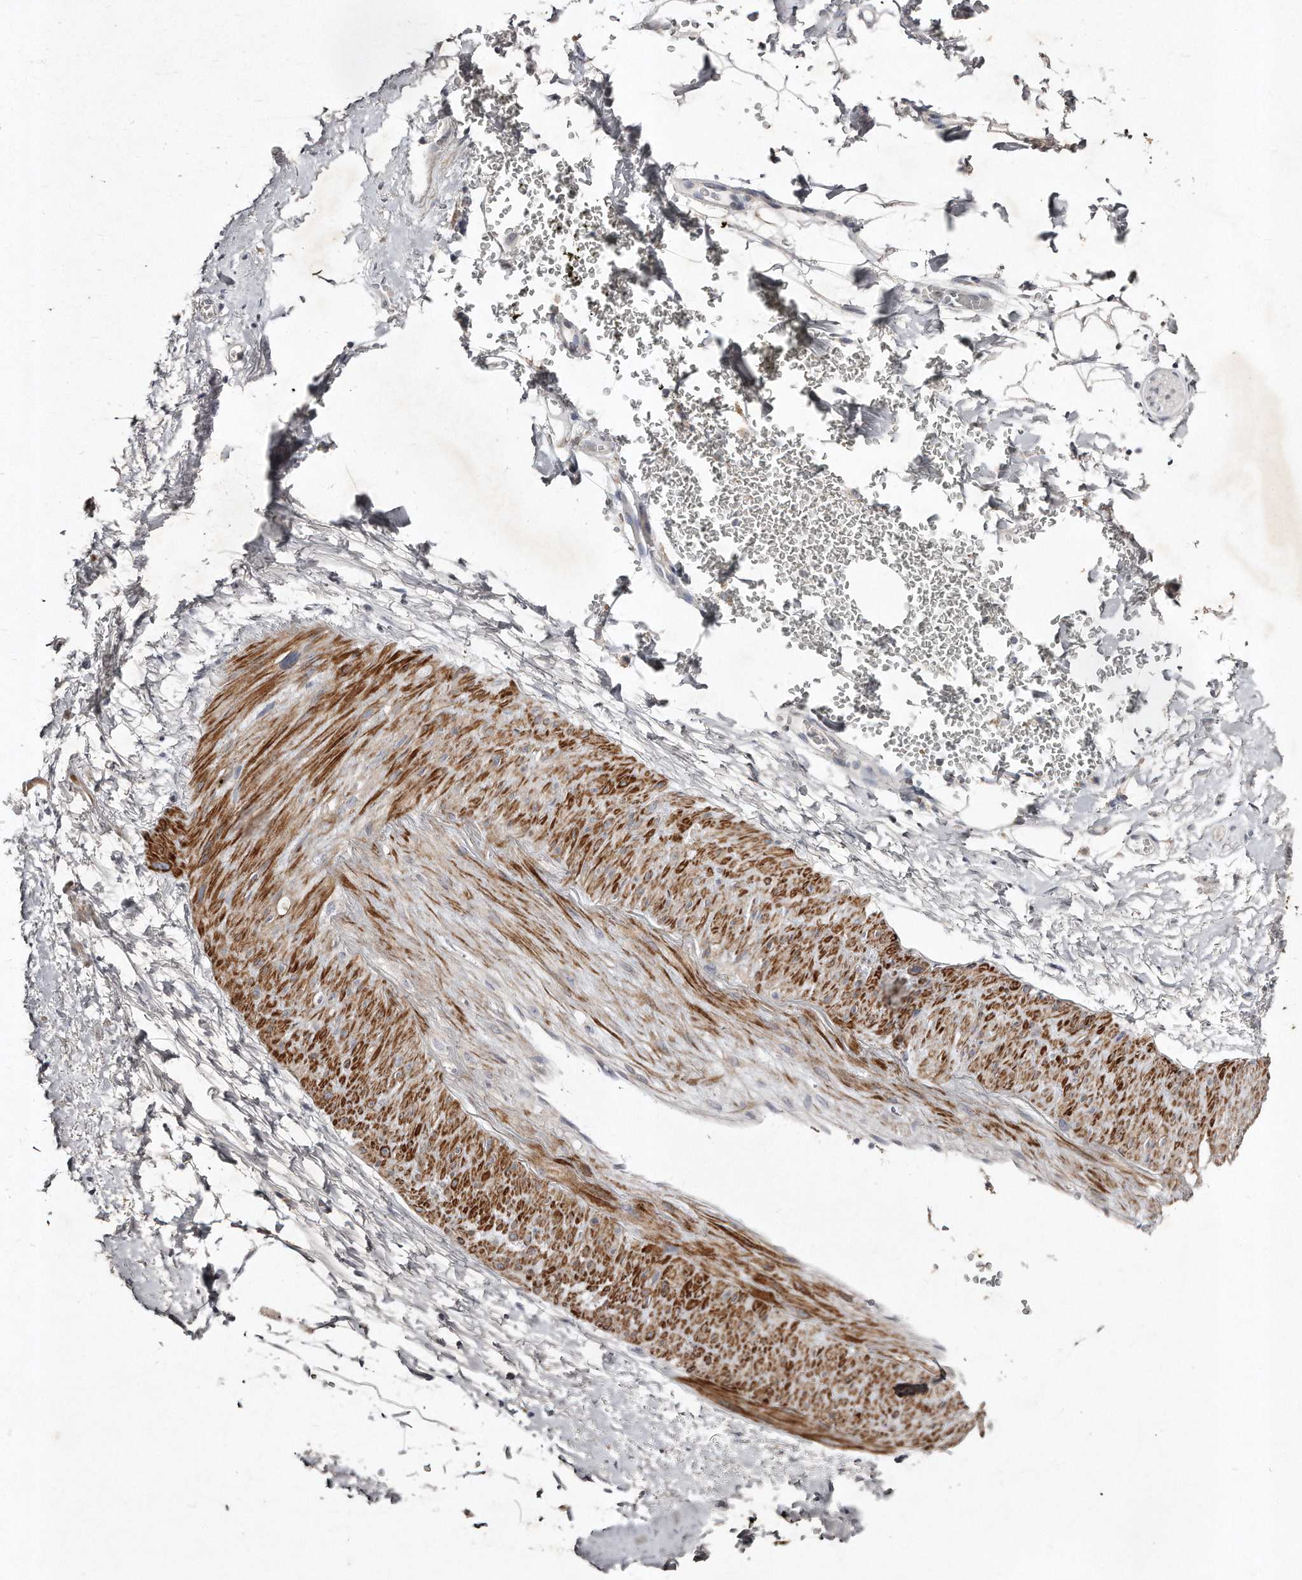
{"staining": {"intensity": "weak", "quantity": ">75%", "location": "cytoplasmic/membranous"}, "tissue": "adipose tissue", "cell_type": "Adipocytes", "image_type": "normal", "snomed": [{"axis": "morphology", "description": "Normal tissue, NOS"}, {"axis": "morphology", "description": "Adenocarcinoma, NOS"}, {"axis": "topography", "description": "Pancreas"}, {"axis": "topography", "description": "Peripheral nerve tissue"}], "caption": "This image shows IHC staining of normal human adipose tissue, with low weak cytoplasmic/membranous positivity in about >75% of adipocytes.", "gene": "TECR", "patient": {"sex": "male", "age": 59}}